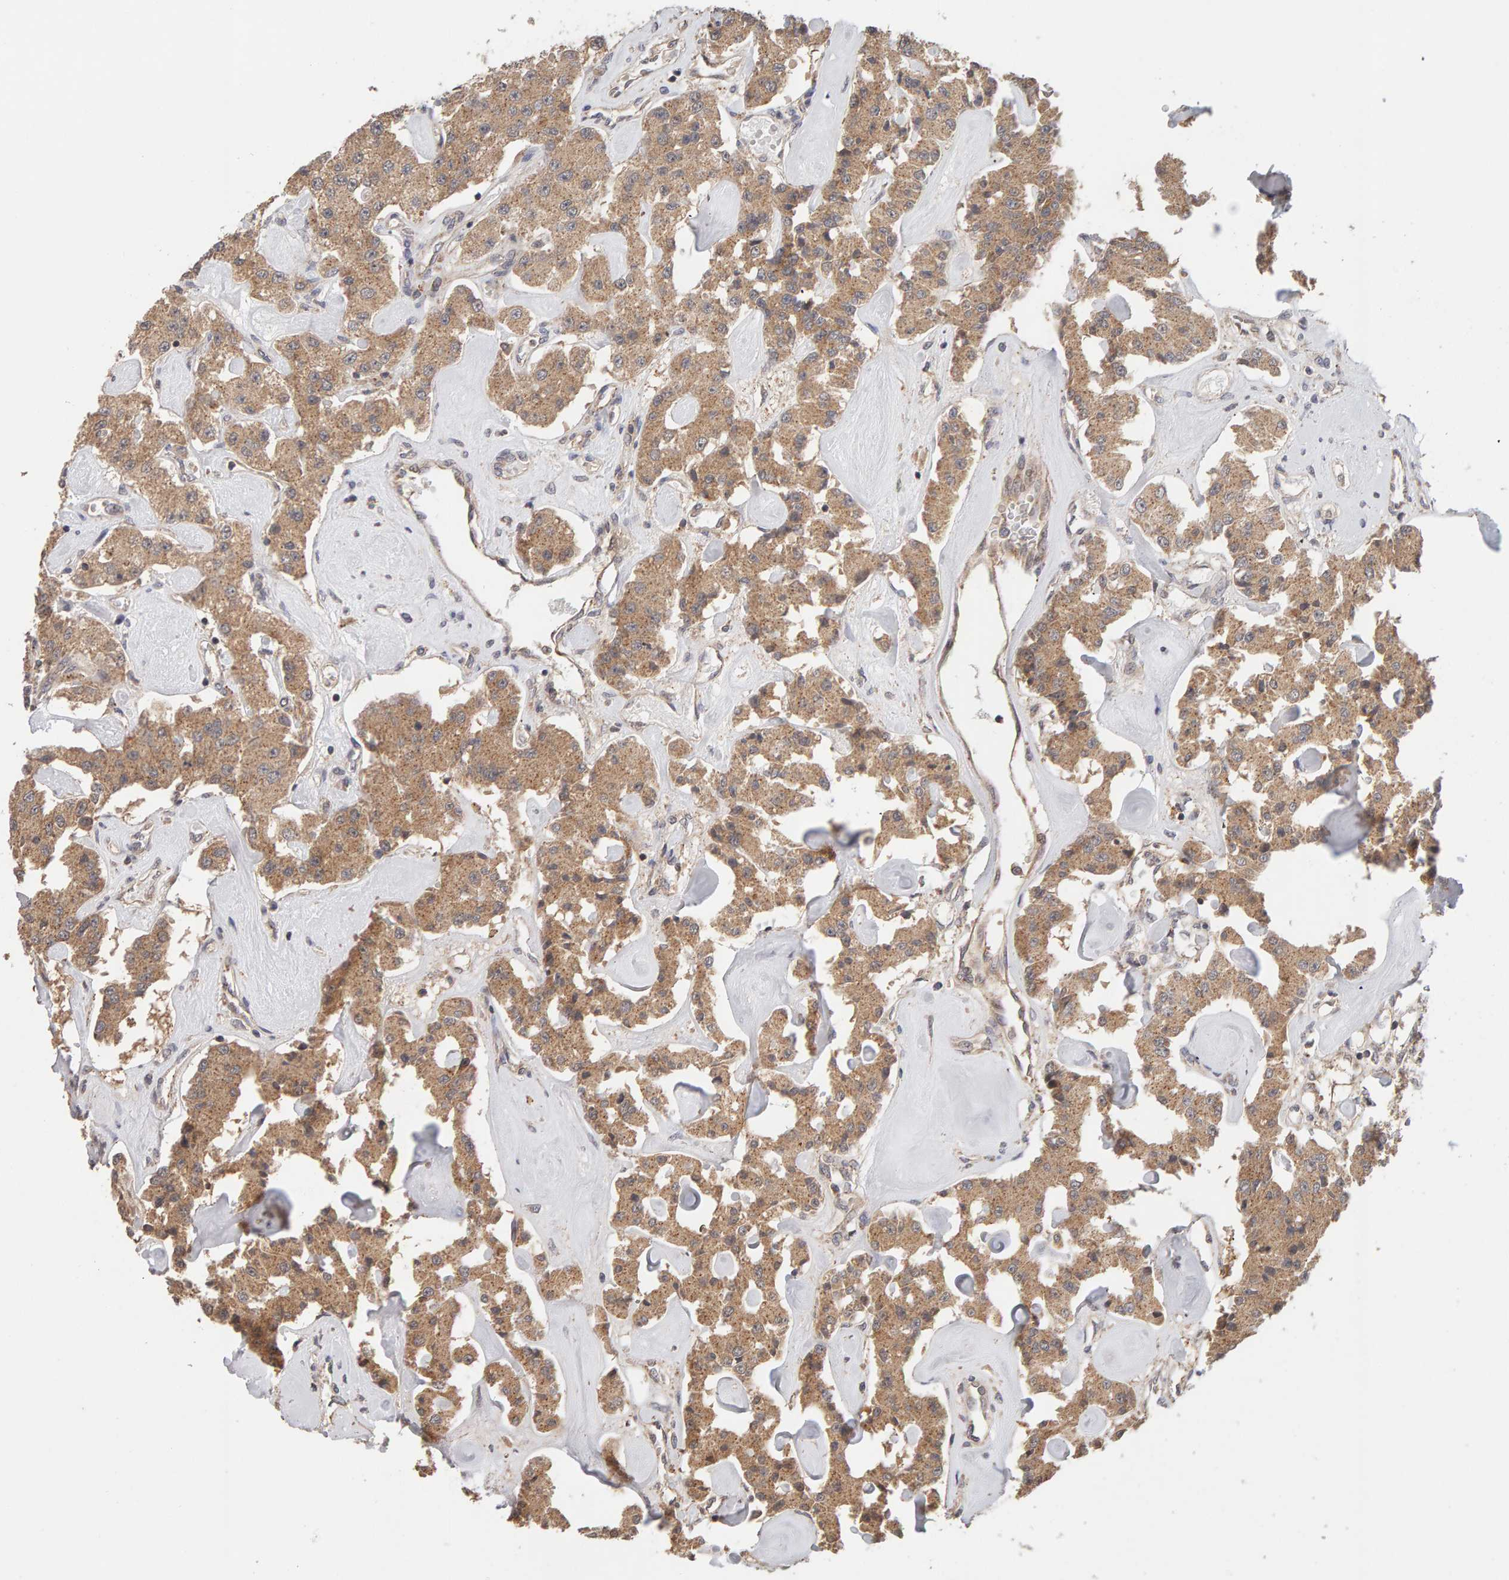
{"staining": {"intensity": "moderate", "quantity": ">75%", "location": "cytoplasmic/membranous"}, "tissue": "carcinoid", "cell_type": "Tumor cells", "image_type": "cancer", "snomed": [{"axis": "morphology", "description": "Carcinoid, malignant, NOS"}, {"axis": "topography", "description": "Pancreas"}], "caption": "Tumor cells demonstrate medium levels of moderate cytoplasmic/membranous positivity in approximately >75% of cells in carcinoid.", "gene": "DNAJC7", "patient": {"sex": "male", "age": 41}}